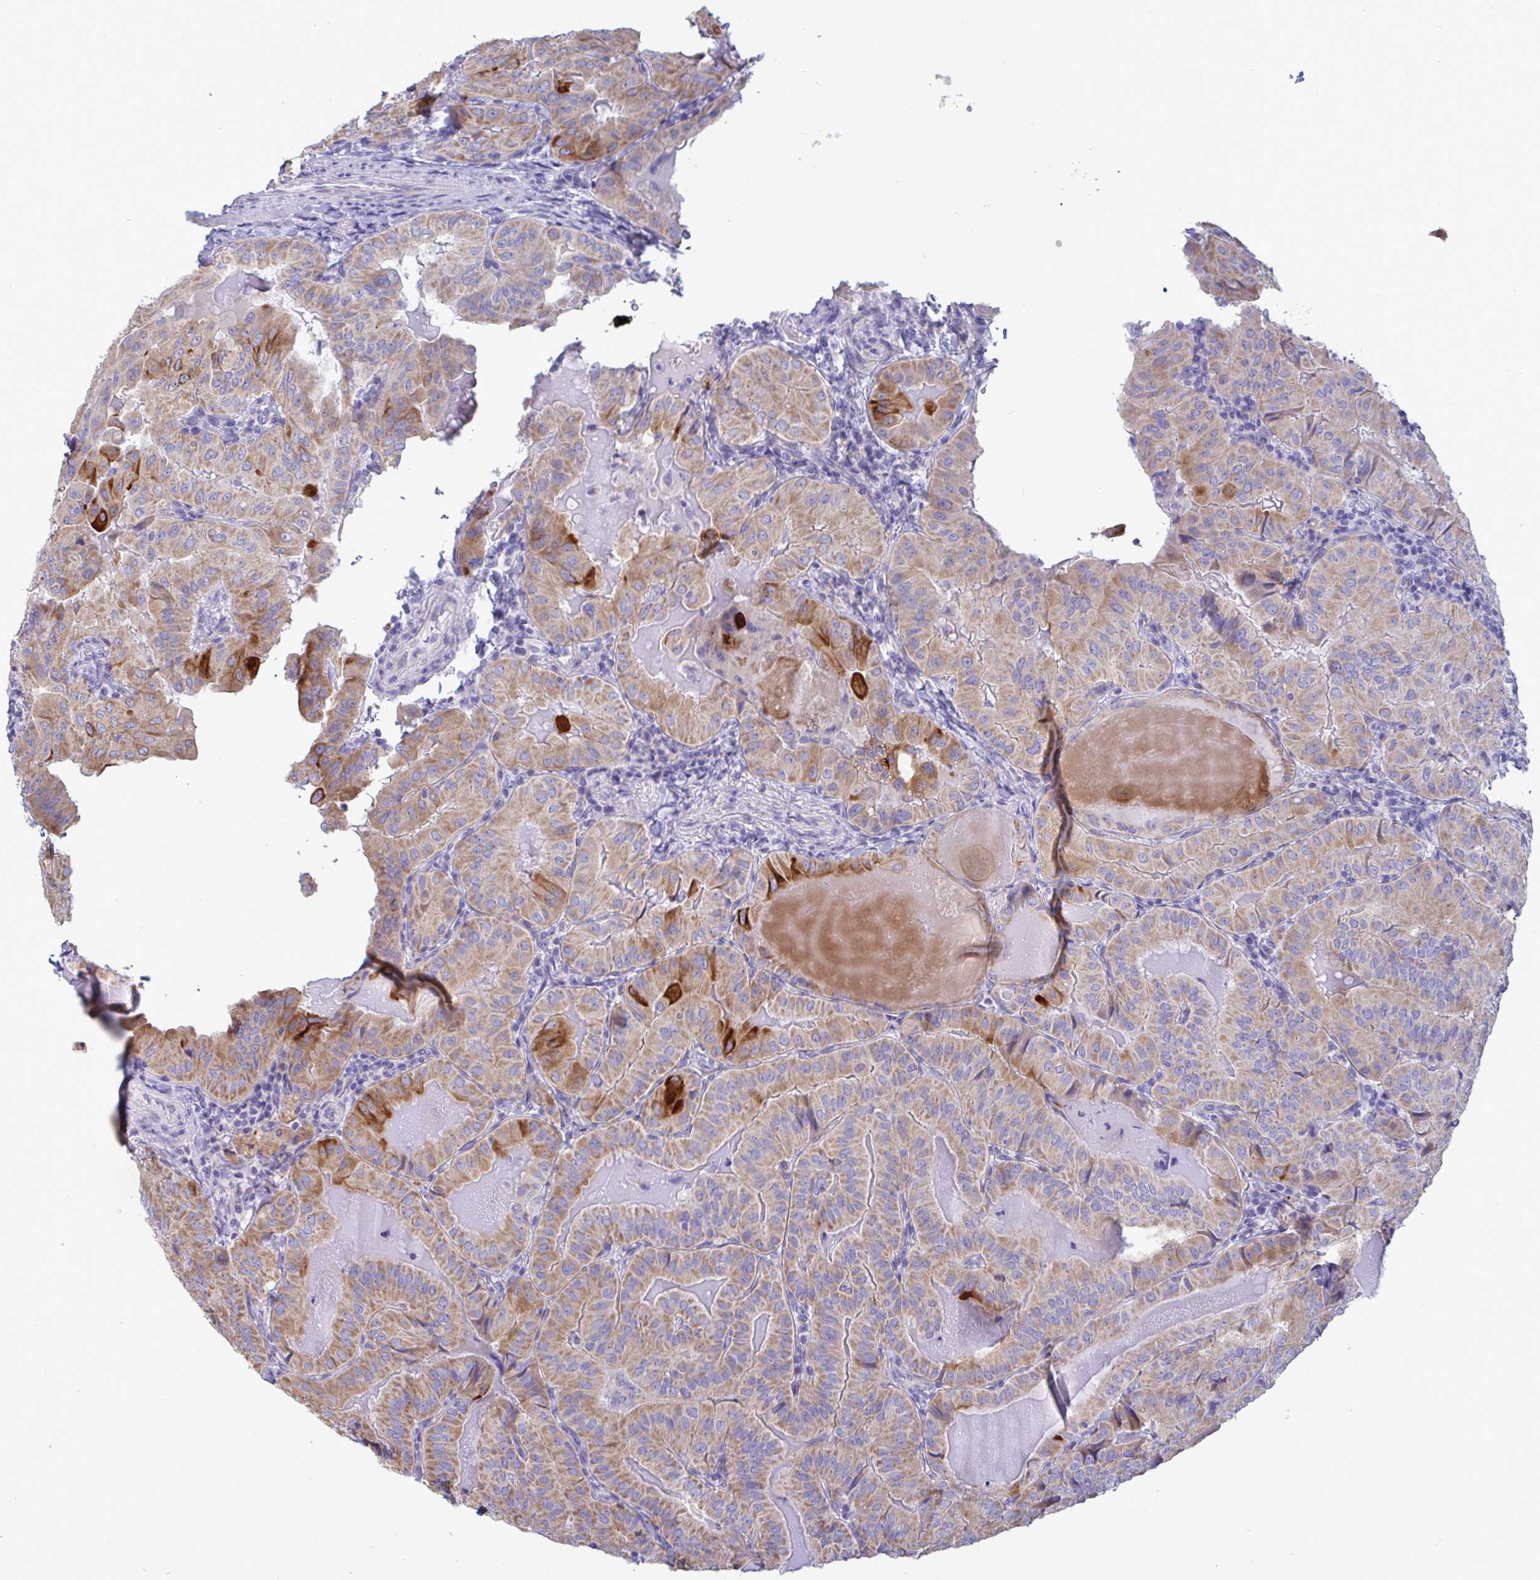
{"staining": {"intensity": "moderate", "quantity": "25%-75%", "location": "cytoplasmic/membranous"}, "tissue": "thyroid cancer", "cell_type": "Tumor cells", "image_type": "cancer", "snomed": [{"axis": "morphology", "description": "Papillary adenocarcinoma, NOS"}, {"axis": "topography", "description": "Thyroid gland"}], "caption": "Immunohistochemistry (IHC) micrograph of human papillary adenocarcinoma (thyroid) stained for a protein (brown), which reveals medium levels of moderate cytoplasmic/membranous positivity in about 25%-75% of tumor cells.", "gene": "TAS2R38", "patient": {"sex": "female", "age": 68}}